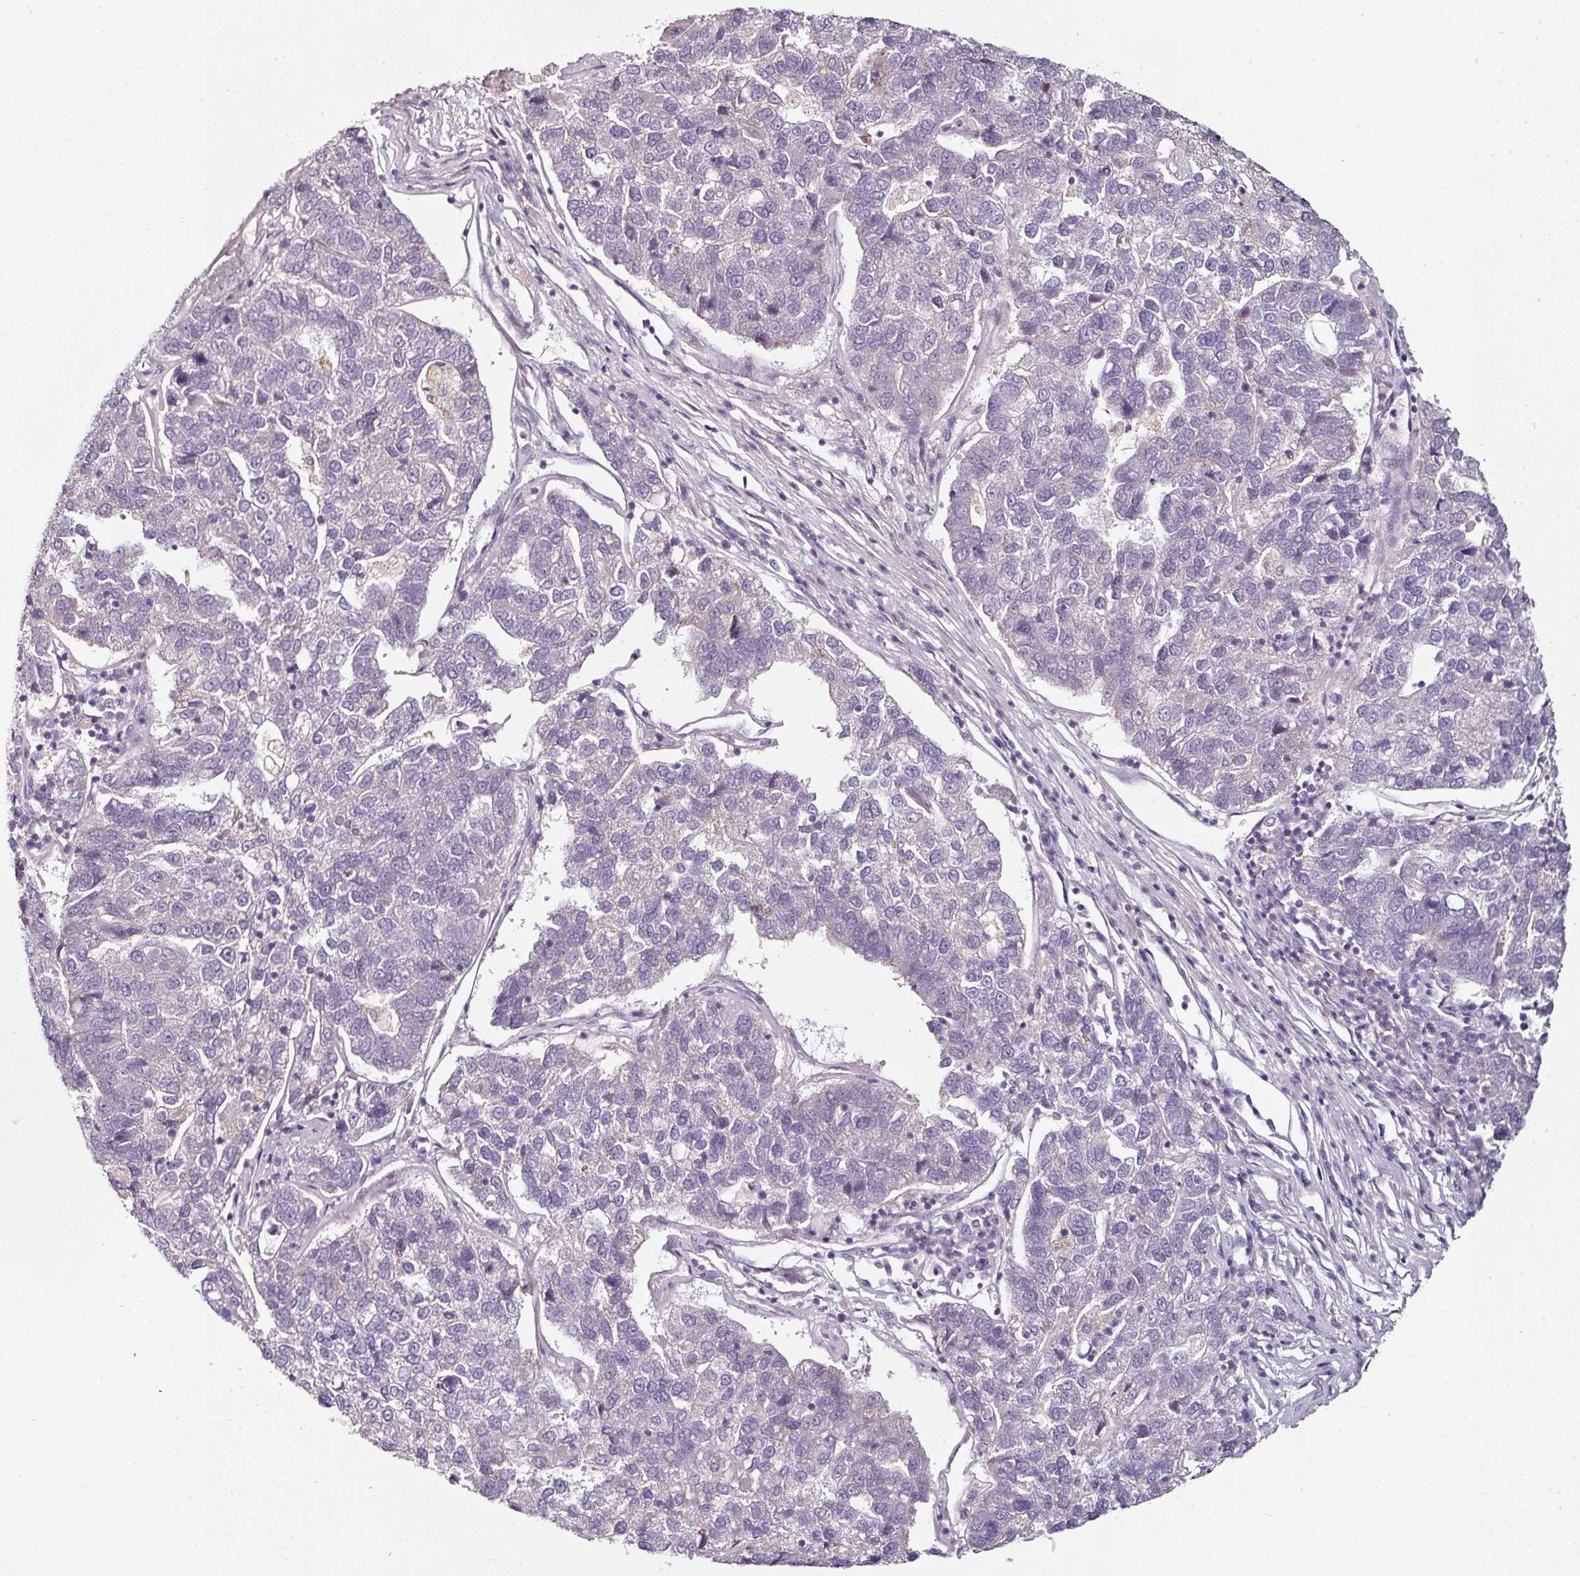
{"staining": {"intensity": "negative", "quantity": "none", "location": "none"}, "tissue": "pancreatic cancer", "cell_type": "Tumor cells", "image_type": "cancer", "snomed": [{"axis": "morphology", "description": "Adenocarcinoma, NOS"}, {"axis": "topography", "description": "Pancreas"}], "caption": "Immunohistochemical staining of pancreatic cancer shows no significant positivity in tumor cells. (Brightfield microscopy of DAB IHC at high magnification).", "gene": "CAP2", "patient": {"sex": "female", "age": 61}}